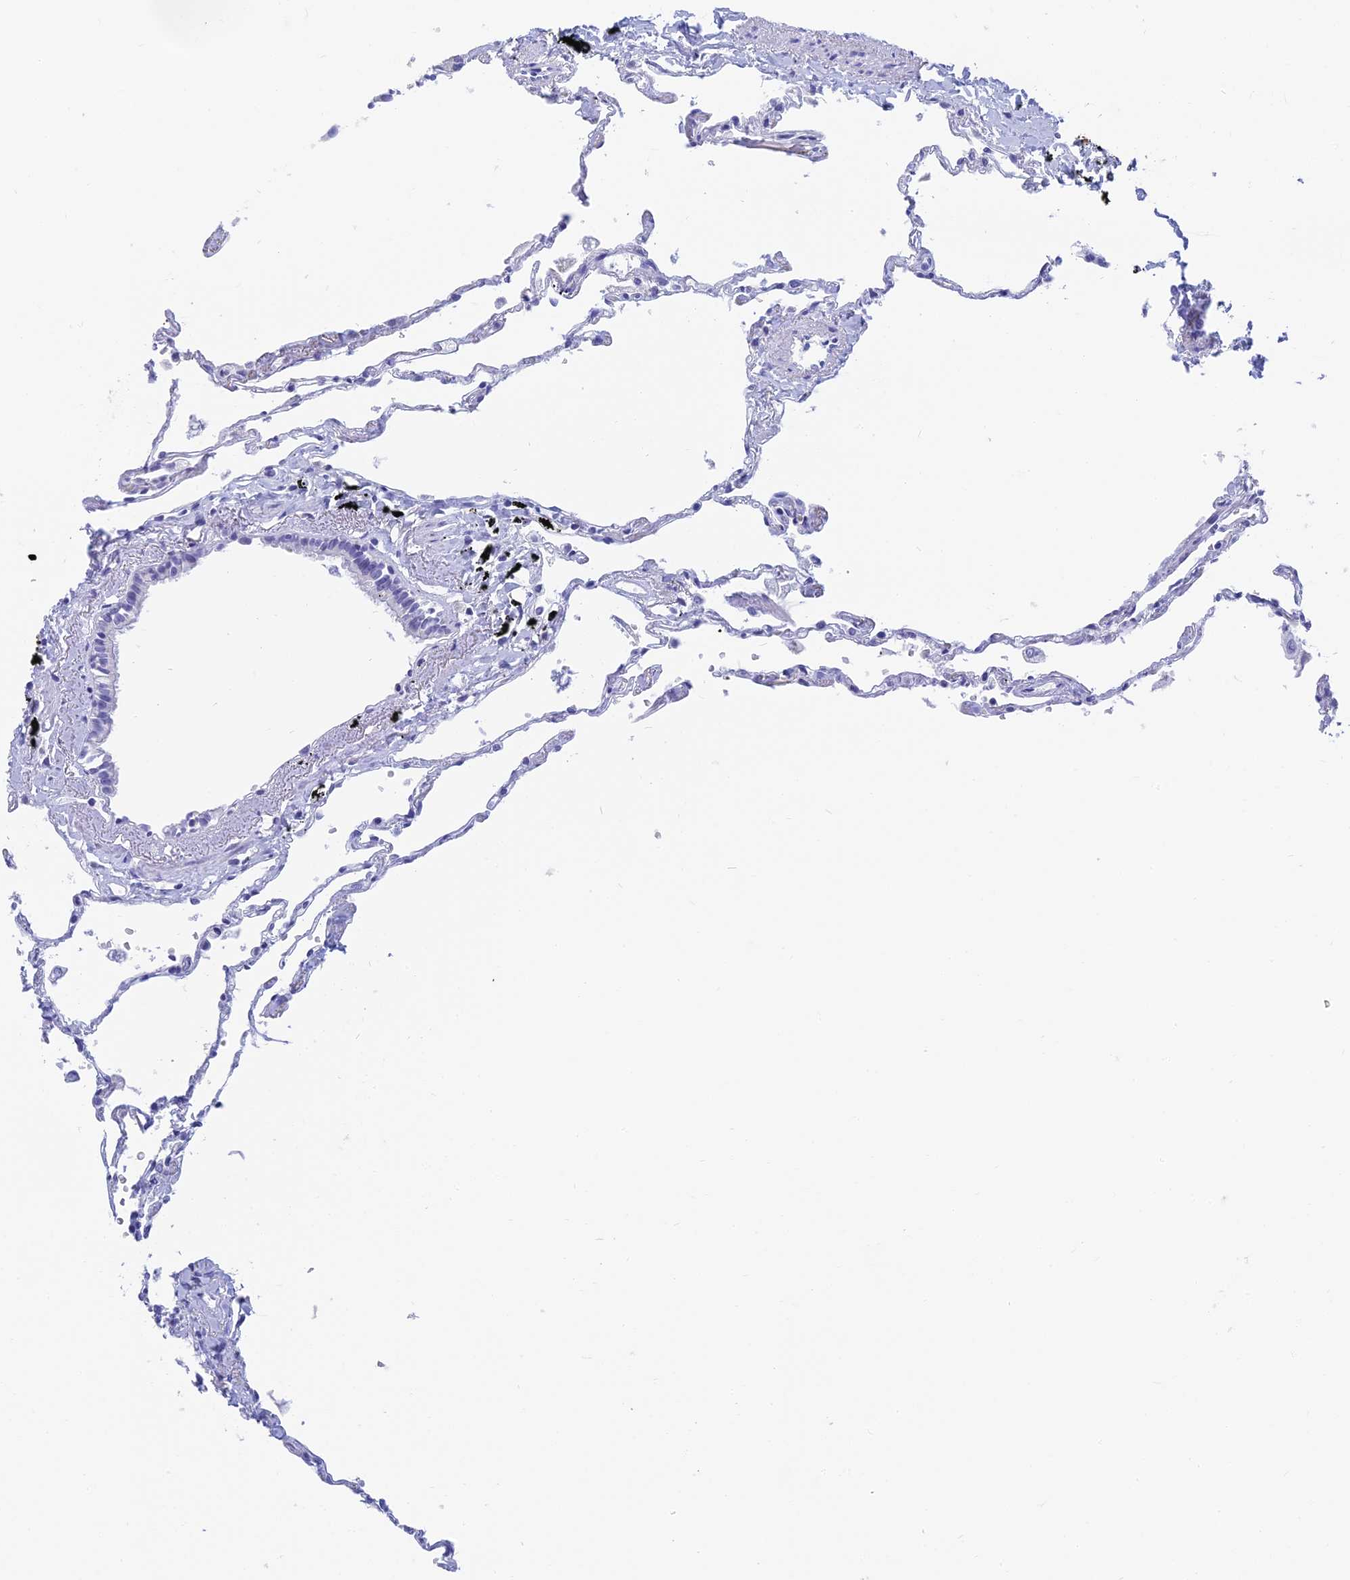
{"staining": {"intensity": "negative", "quantity": "none", "location": "none"}, "tissue": "lung", "cell_type": "Alveolar cells", "image_type": "normal", "snomed": [{"axis": "morphology", "description": "Normal tissue, NOS"}, {"axis": "topography", "description": "Lung"}], "caption": "The IHC micrograph has no significant positivity in alveolar cells of lung.", "gene": "SLC36A2", "patient": {"sex": "female", "age": 67}}